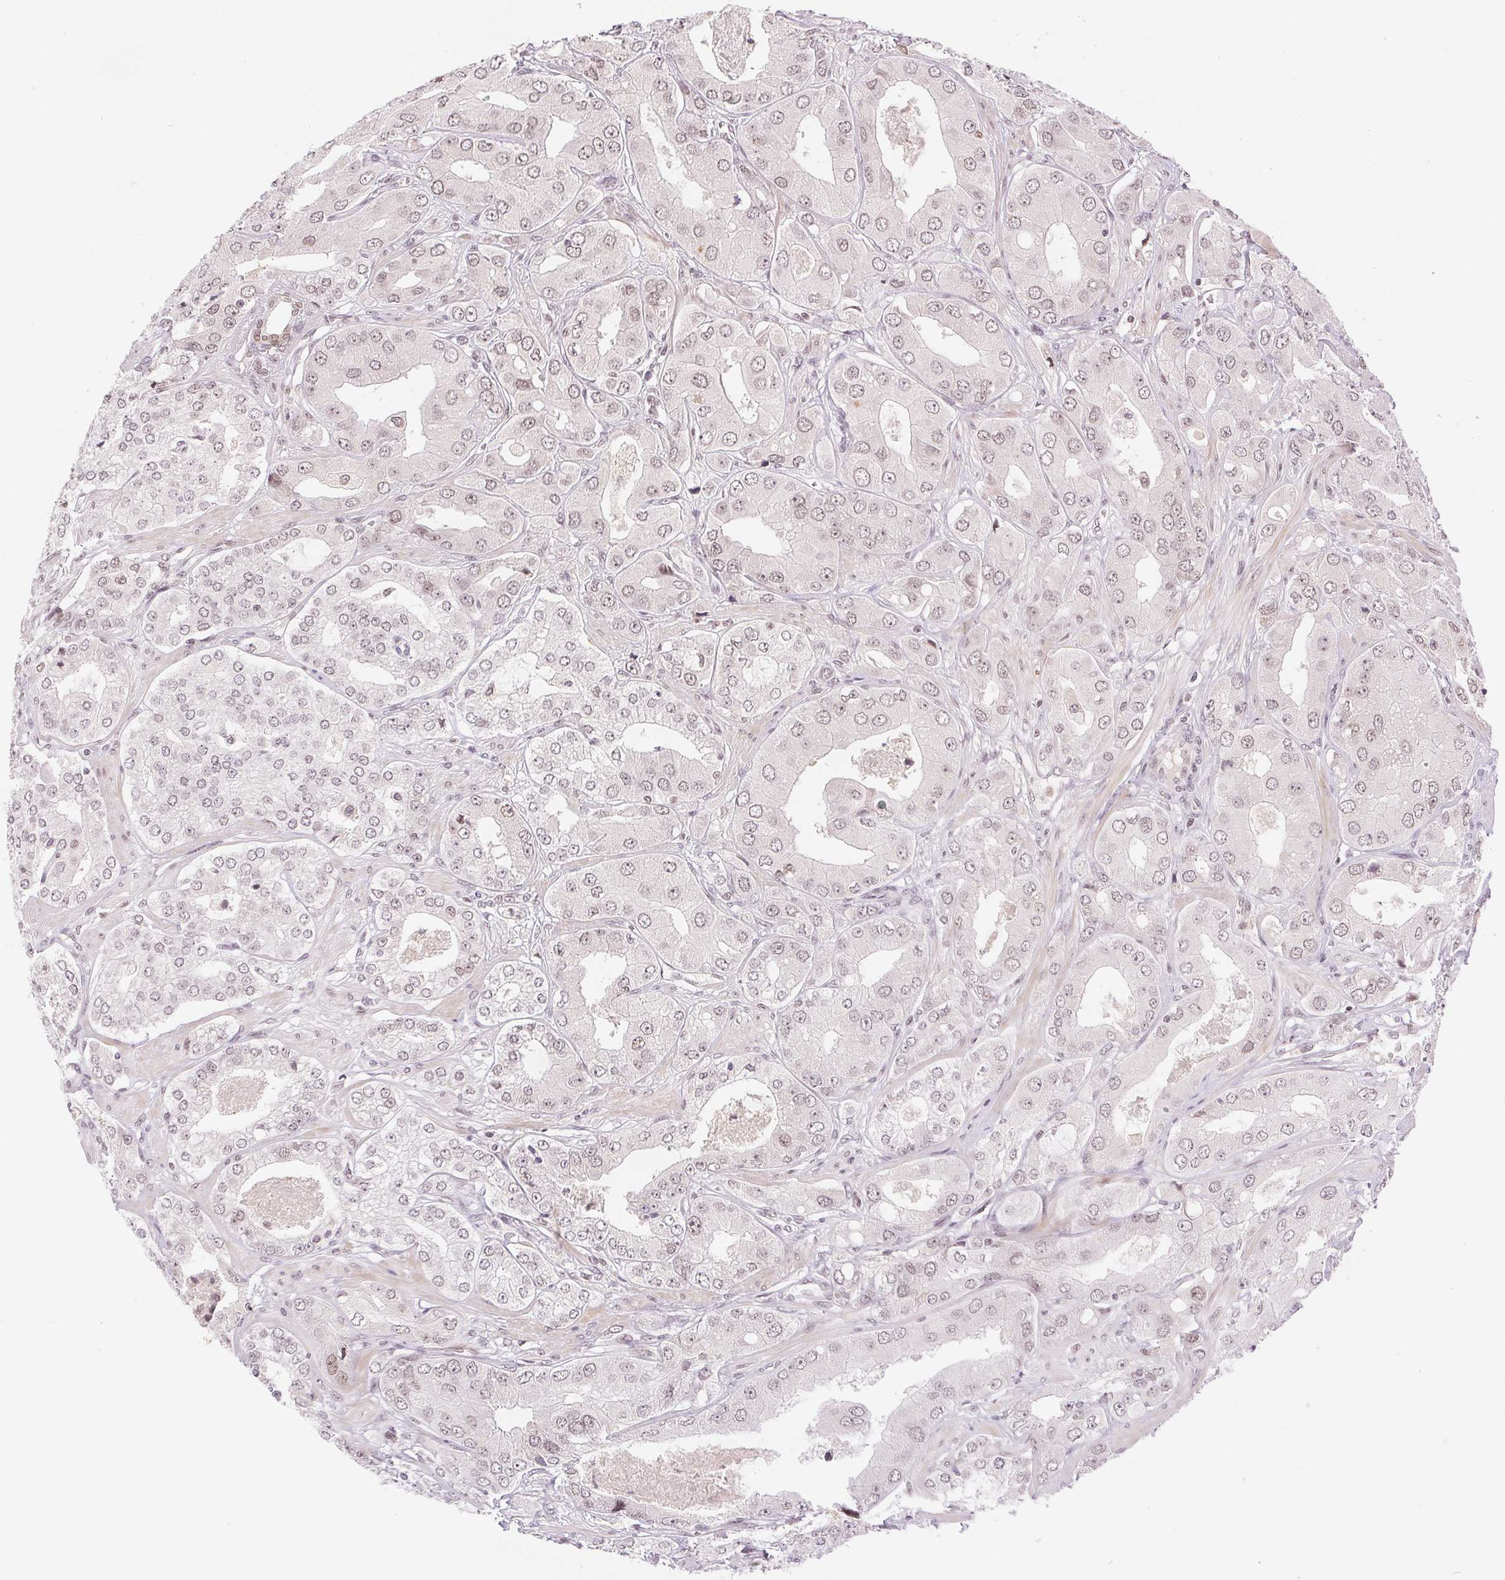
{"staining": {"intensity": "weak", "quantity": "<25%", "location": "nuclear"}, "tissue": "prostate cancer", "cell_type": "Tumor cells", "image_type": "cancer", "snomed": [{"axis": "morphology", "description": "Adenocarcinoma, Low grade"}, {"axis": "topography", "description": "Prostate"}], "caption": "Tumor cells show no significant protein staining in prostate cancer (adenocarcinoma (low-grade)).", "gene": "DEK", "patient": {"sex": "male", "age": 60}}